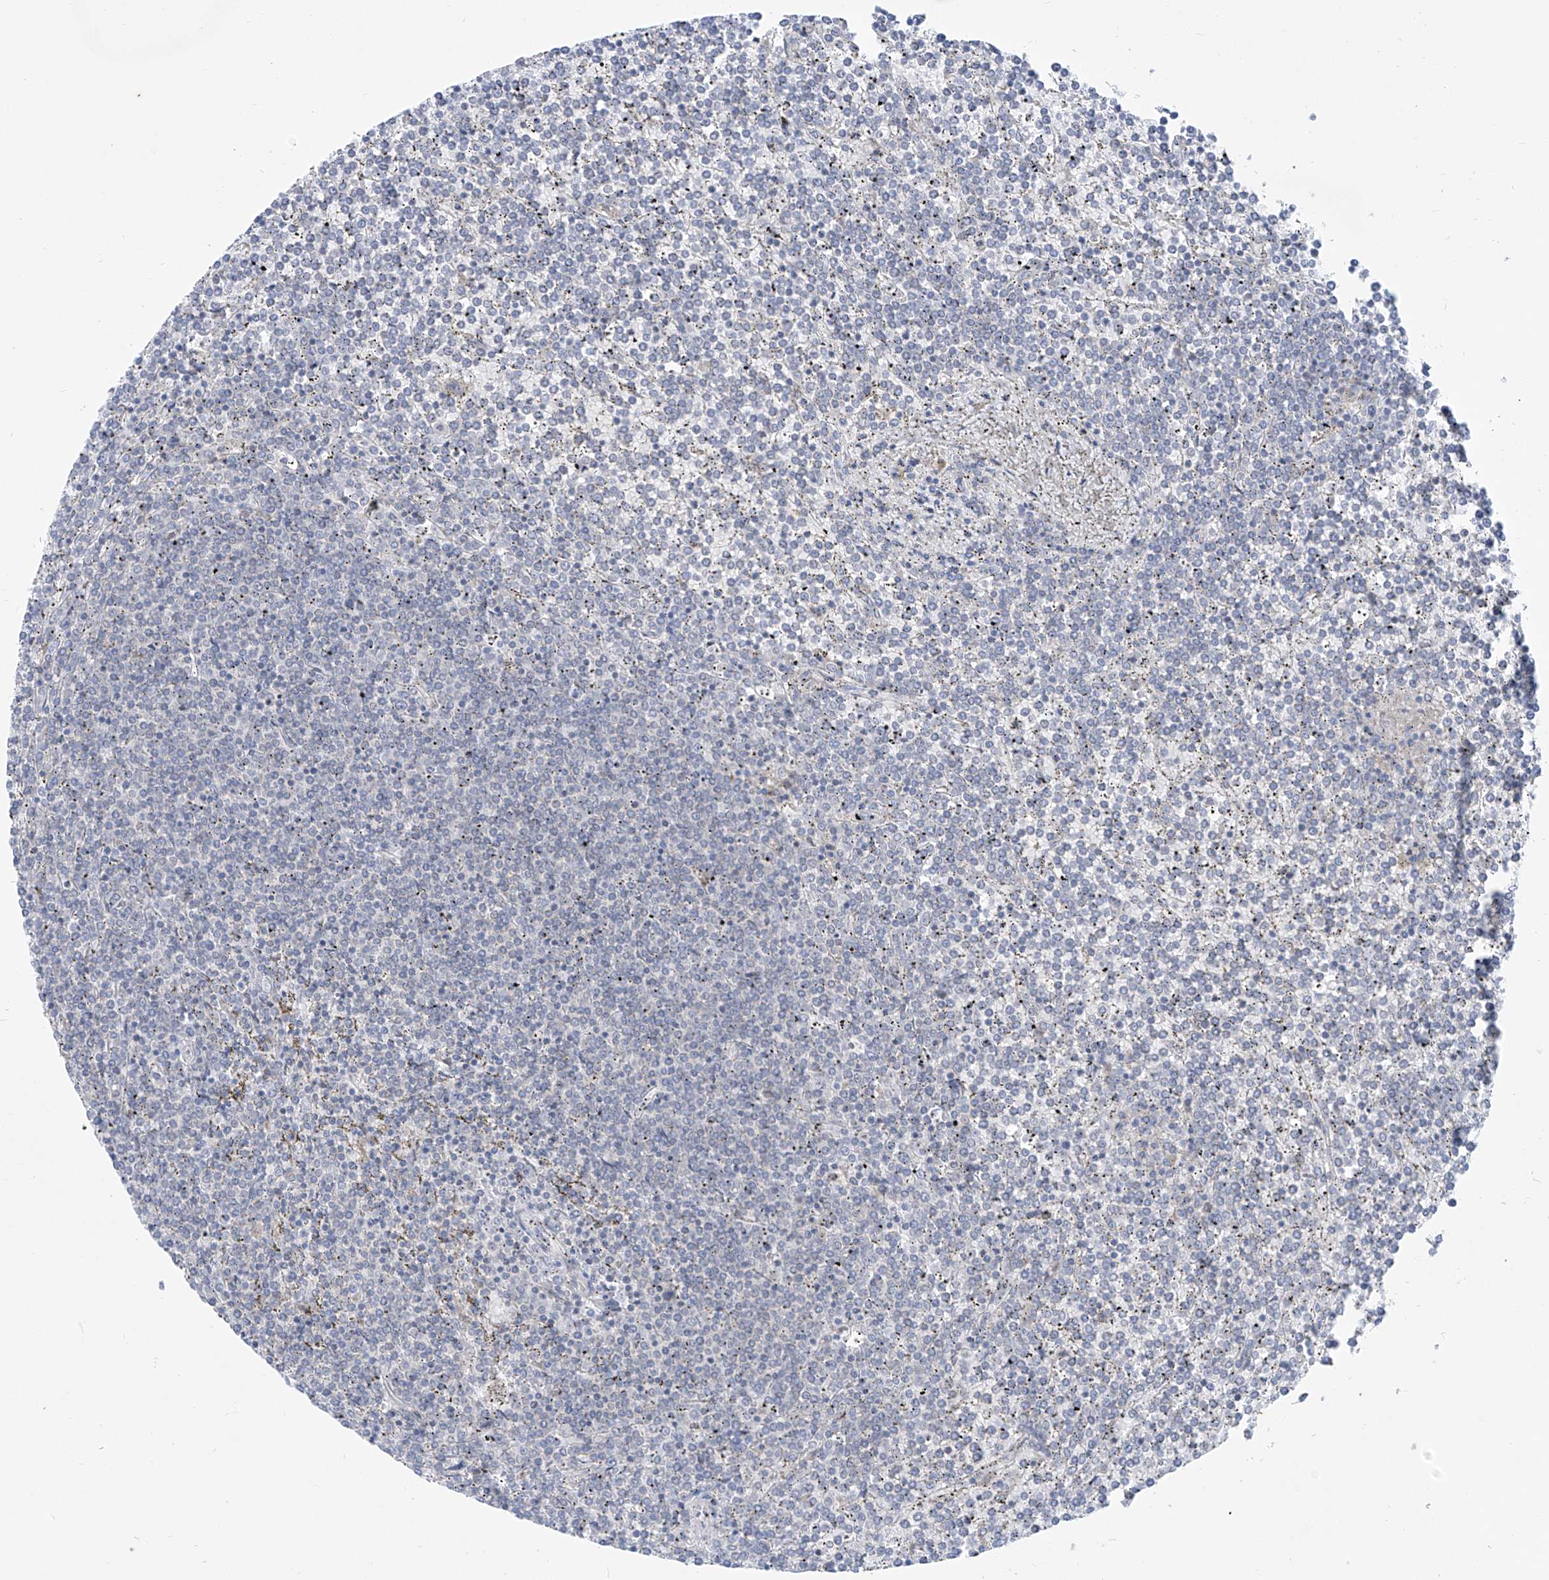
{"staining": {"intensity": "negative", "quantity": "none", "location": "none"}, "tissue": "lymphoma", "cell_type": "Tumor cells", "image_type": "cancer", "snomed": [{"axis": "morphology", "description": "Malignant lymphoma, non-Hodgkin's type, Low grade"}, {"axis": "topography", "description": "Spleen"}], "caption": "Micrograph shows no protein positivity in tumor cells of lymphoma tissue.", "gene": "KRTAP25-1", "patient": {"sex": "female", "age": 19}}